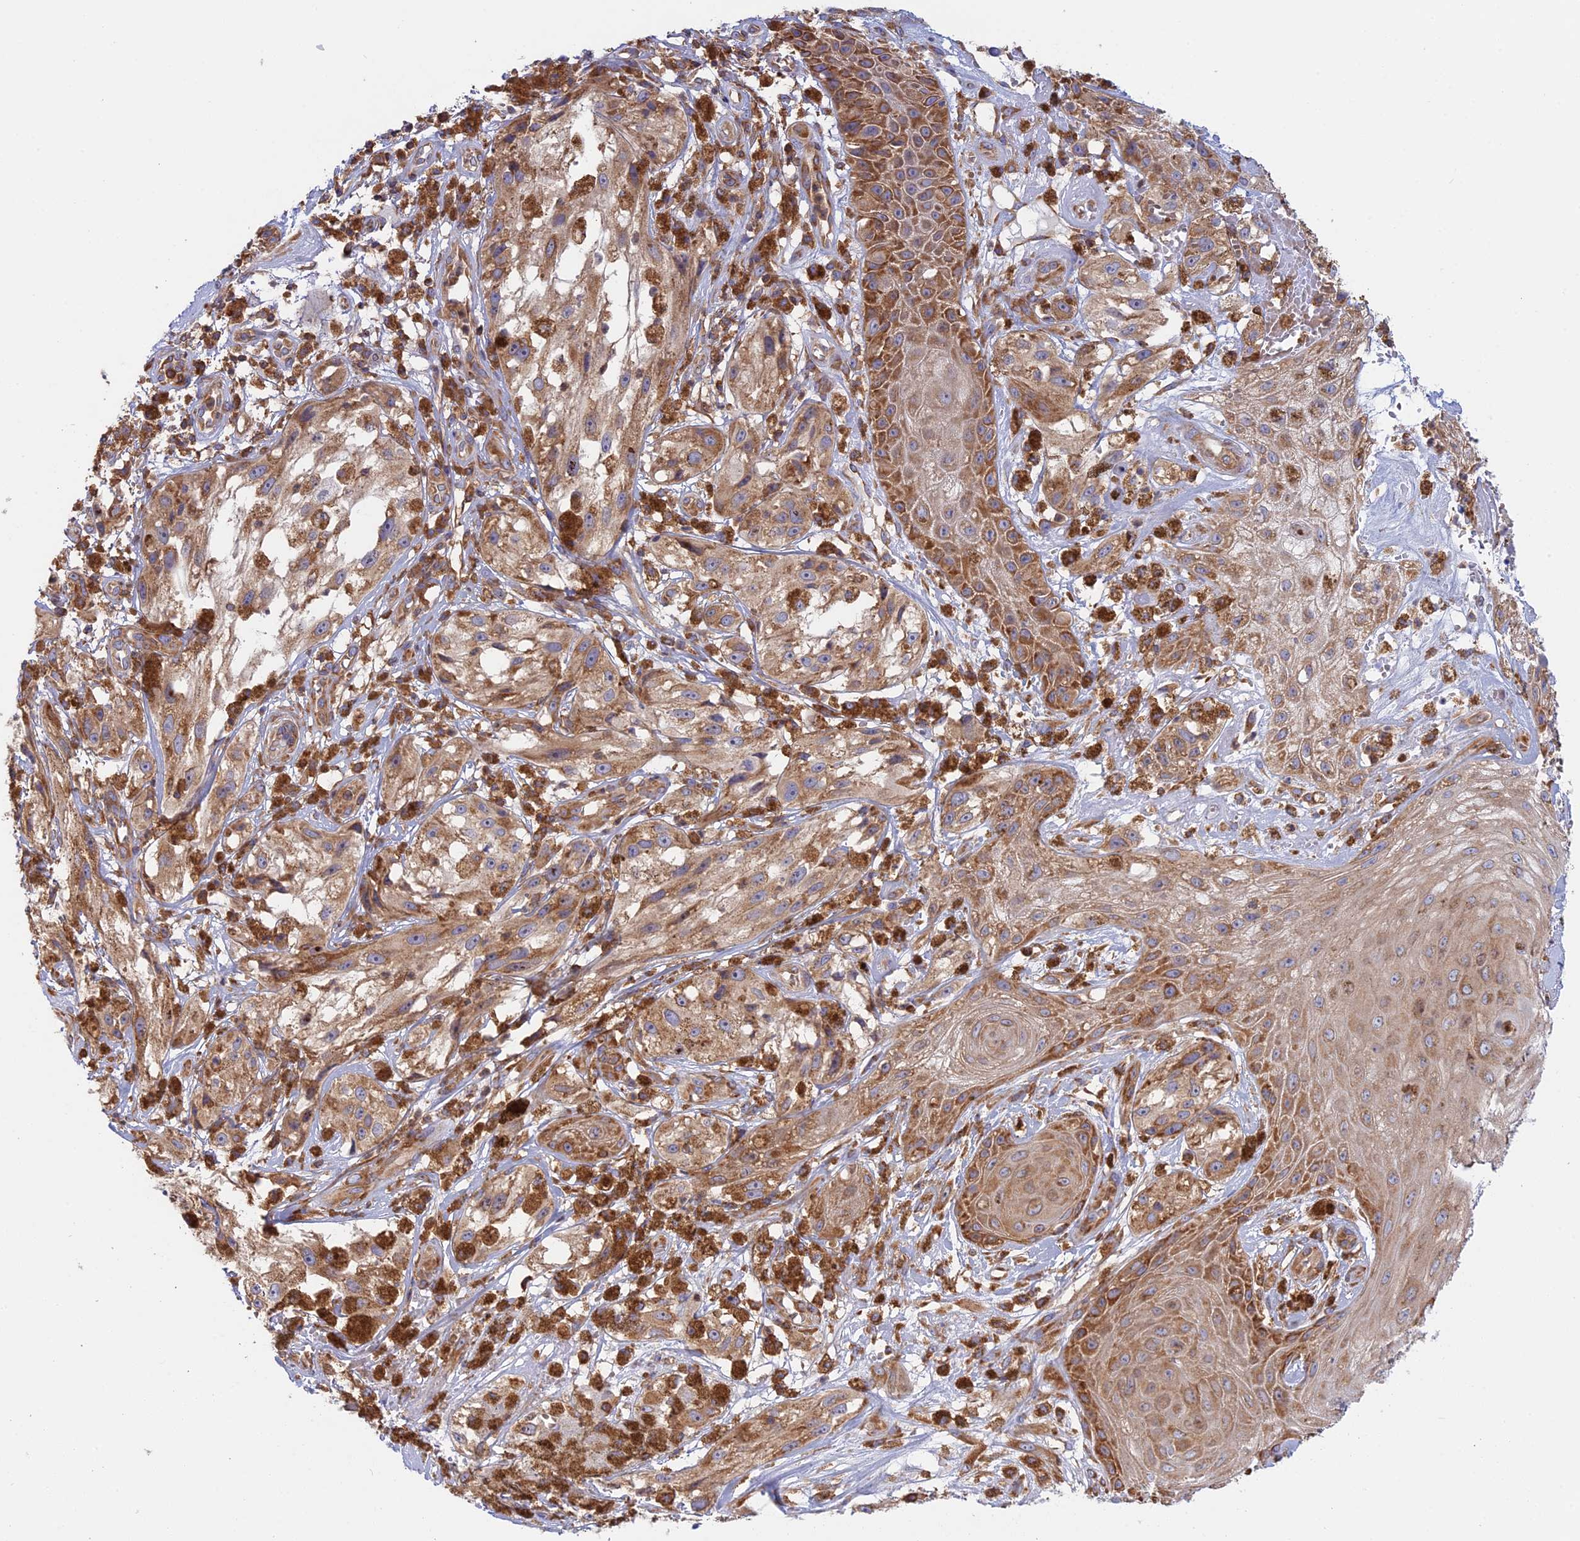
{"staining": {"intensity": "moderate", "quantity": ">75%", "location": "cytoplasmic/membranous"}, "tissue": "melanoma", "cell_type": "Tumor cells", "image_type": "cancer", "snomed": [{"axis": "morphology", "description": "Malignant melanoma, NOS"}, {"axis": "topography", "description": "Skin"}], "caption": "The immunohistochemical stain labels moderate cytoplasmic/membranous staining in tumor cells of malignant melanoma tissue.", "gene": "GMIP", "patient": {"sex": "male", "age": 88}}